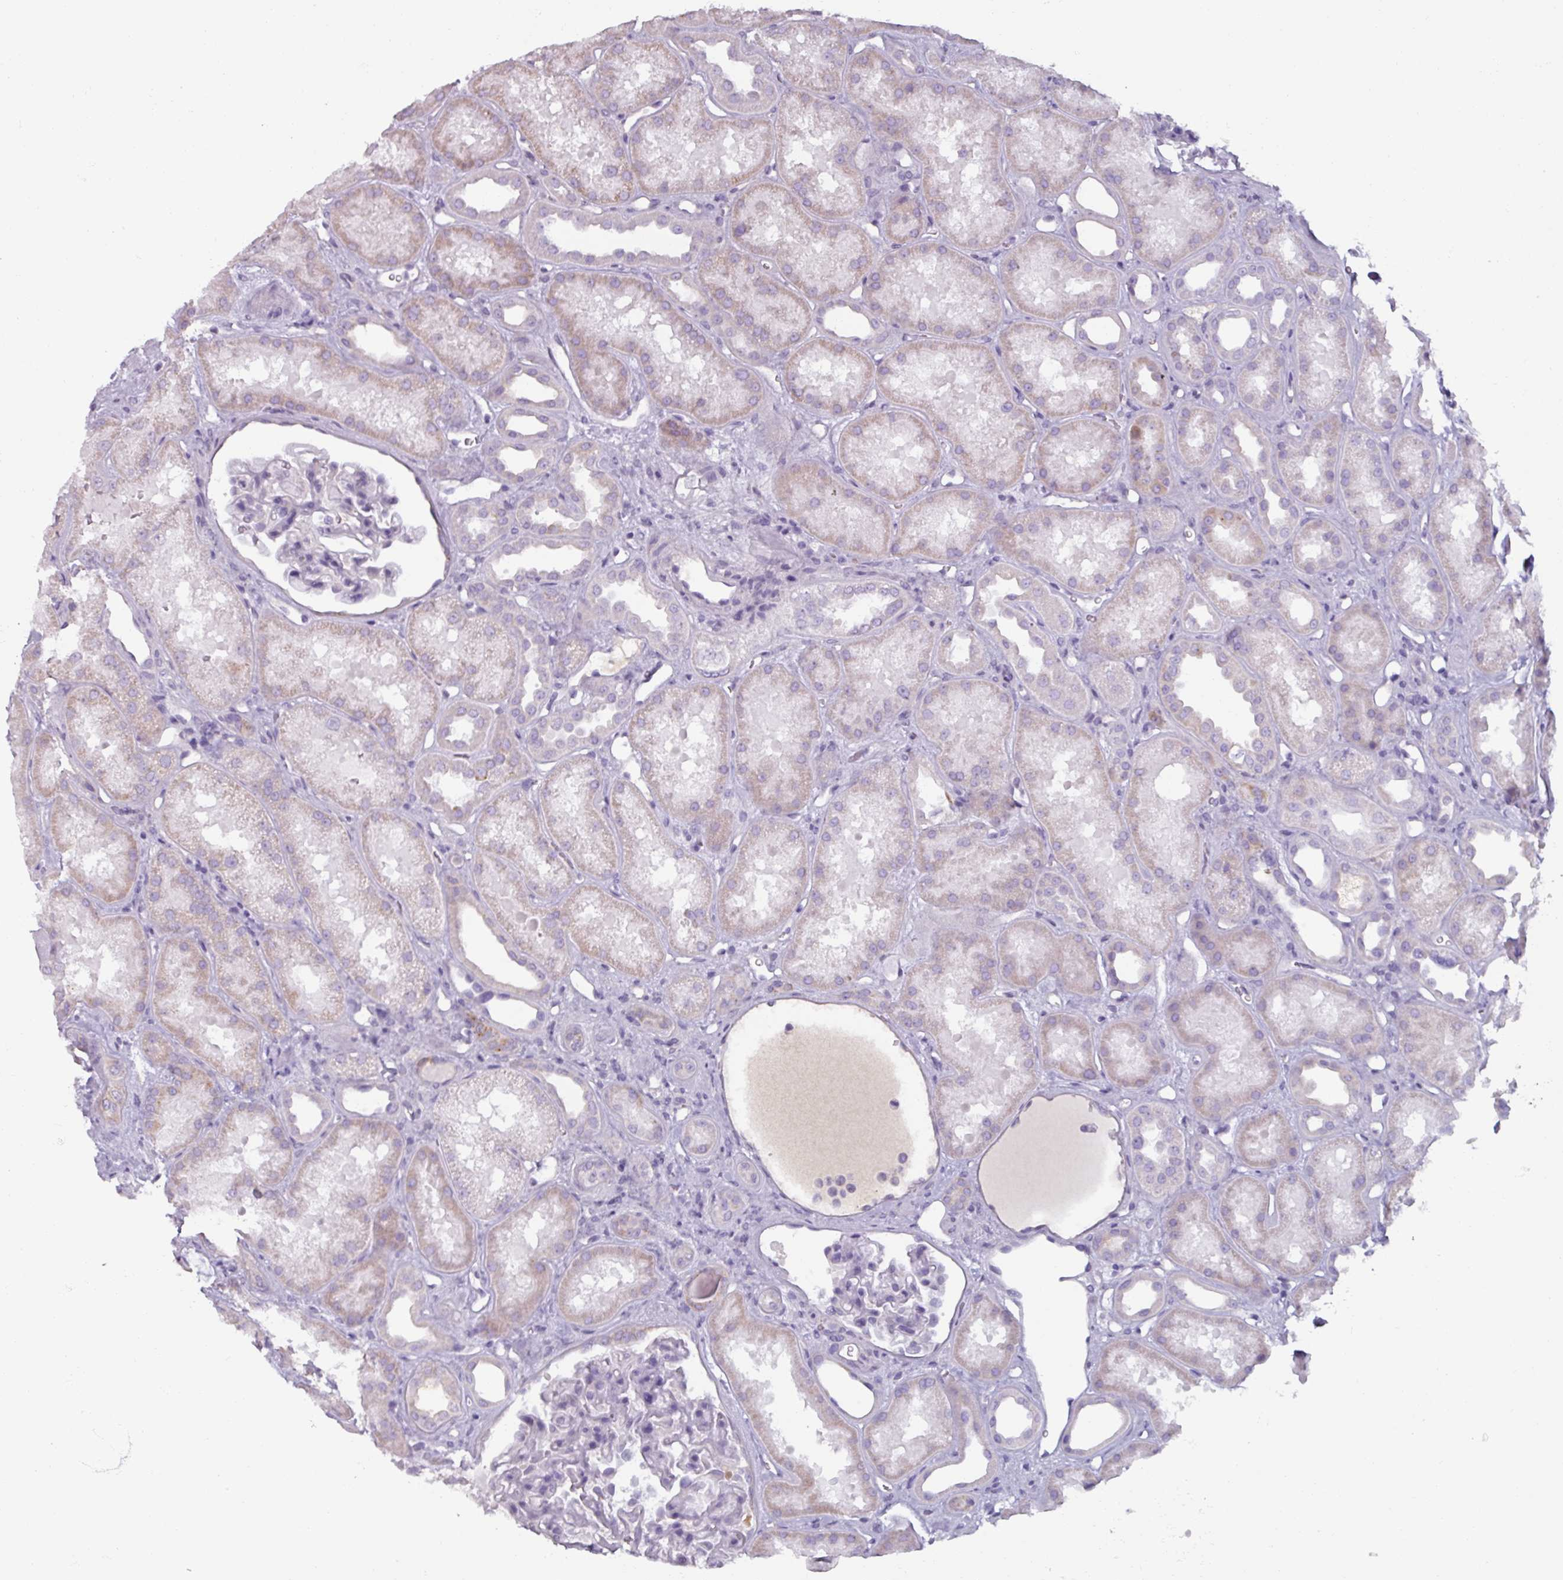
{"staining": {"intensity": "negative", "quantity": "none", "location": "none"}, "tissue": "kidney", "cell_type": "Cells in glomeruli", "image_type": "normal", "snomed": [{"axis": "morphology", "description": "Normal tissue, NOS"}, {"axis": "topography", "description": "Kidney"}], "caption": "IHC micrograph of unremarkable kidney stained for a protein (brown), which exhibits no staining in cells in glomeruli.", "gene": "SPESP1", "patient": {"sex": "male", "age": 61}}